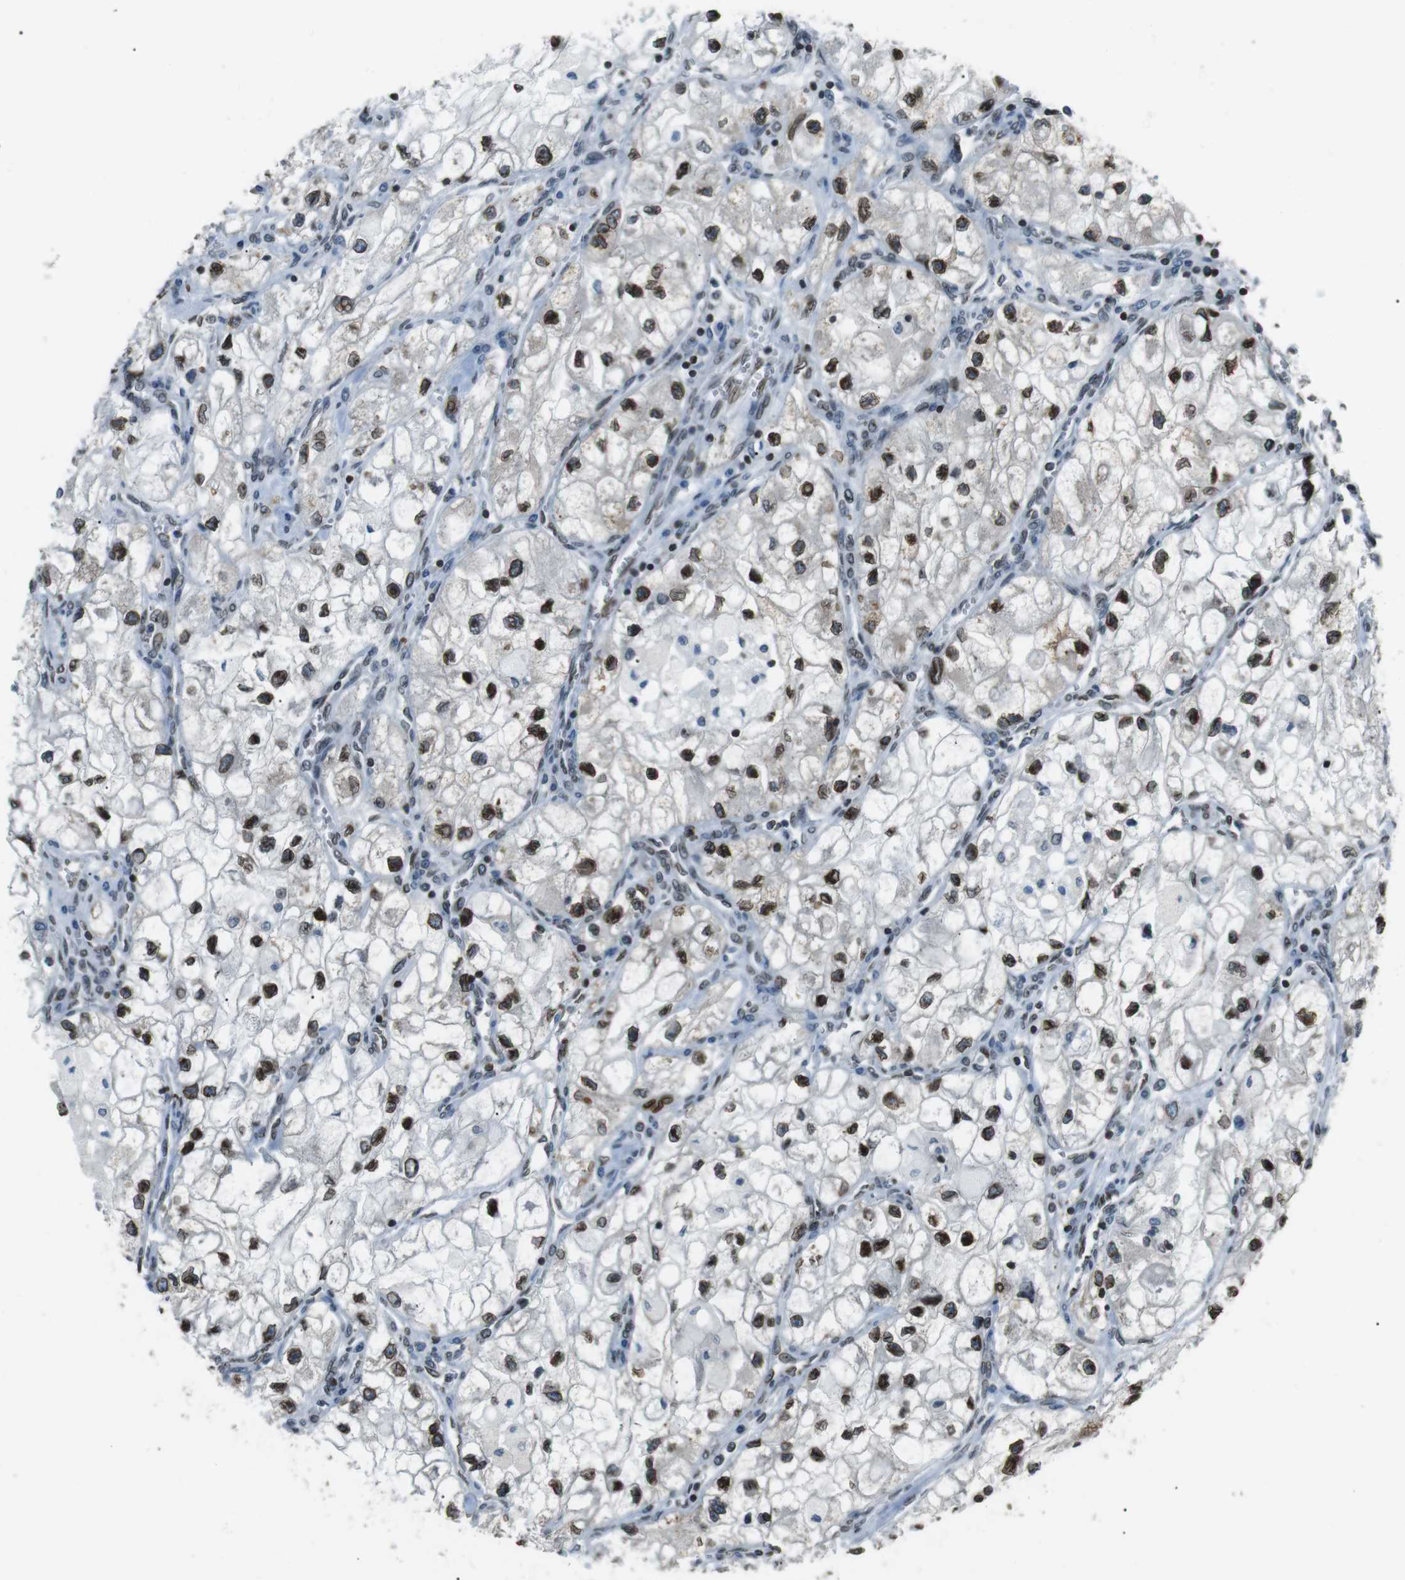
{"staining": {"intensity": "strong", "quantity": ">75%", "location": "nuclear"}, "tissue": "renal cancer", "cell_type": "Tumor cells", "image_type": "cancer", "snomed": [{"axis": "morphology", "description": "Adenocarcinoma, NOS"}, {"axis": "topography", "description": "Kidney"}], "caption": "Tumor cells show high levels of strong nuclear positivity in approximately >75% of cells in renal adenocarcinoma. The staining was performed using DAB, with brown indicating positive protein expression. Nuclei are stained blue with hematoxylin.", "gene": "TMX4", "patient": {"sex": "female", "age": 70}}